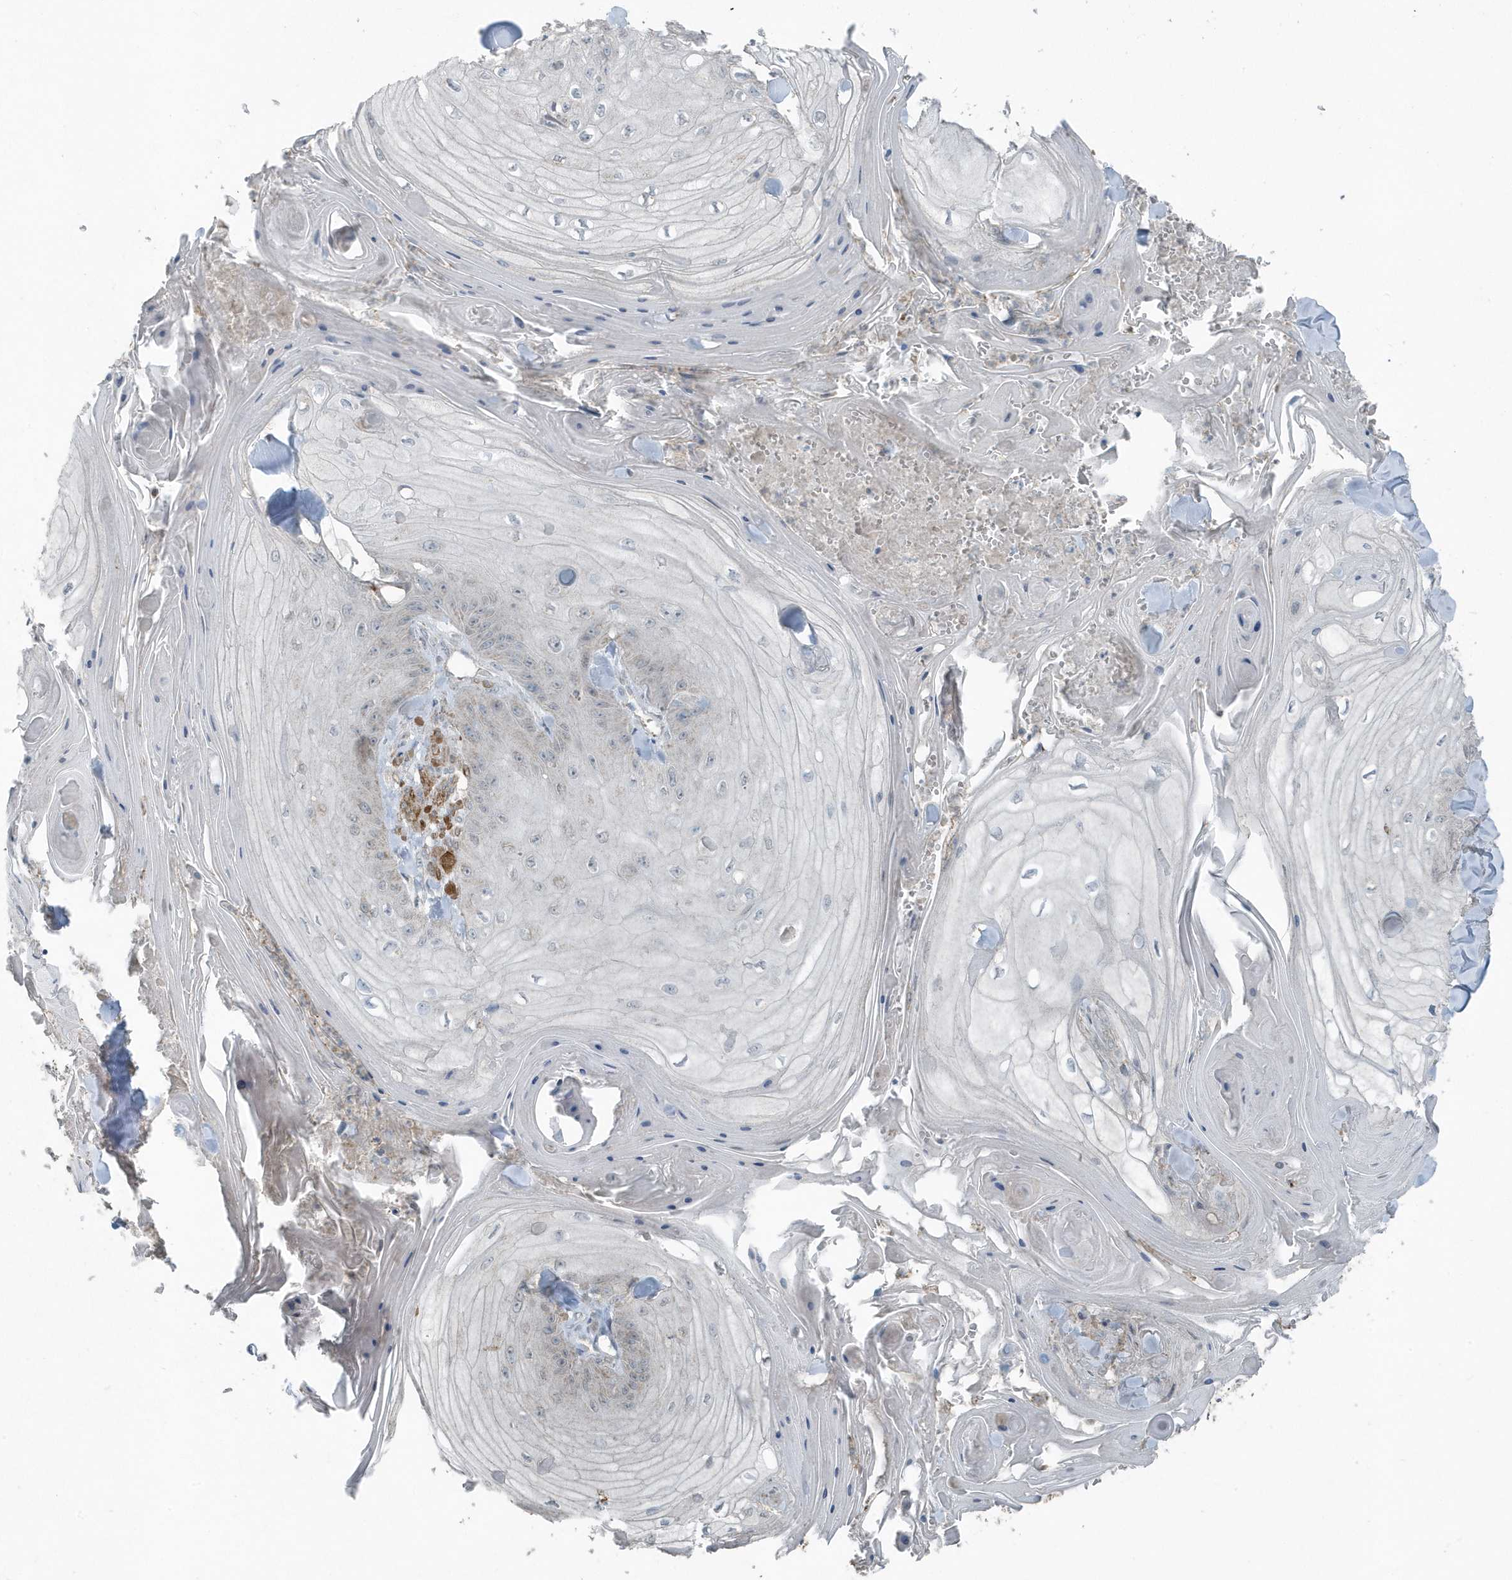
{"staining": {"intensity": "negative", "quantity": "none", "location": "none"}, "tissue": "skin cancer", "cell_type": "Tumor cells", "image_type": "cancer", "snomed": [{"axis": "morphology", "description": "Squamous cell carcinoma, NOS"}, {"axis": "topography", "description": "Skin"}], "caption": "Immunohistochemistry (IHC) of human skin cancer demonstrates no expression in tumor cells.", "gene": "ACTC1", "patient": {"sex": "male", "age": 74}}